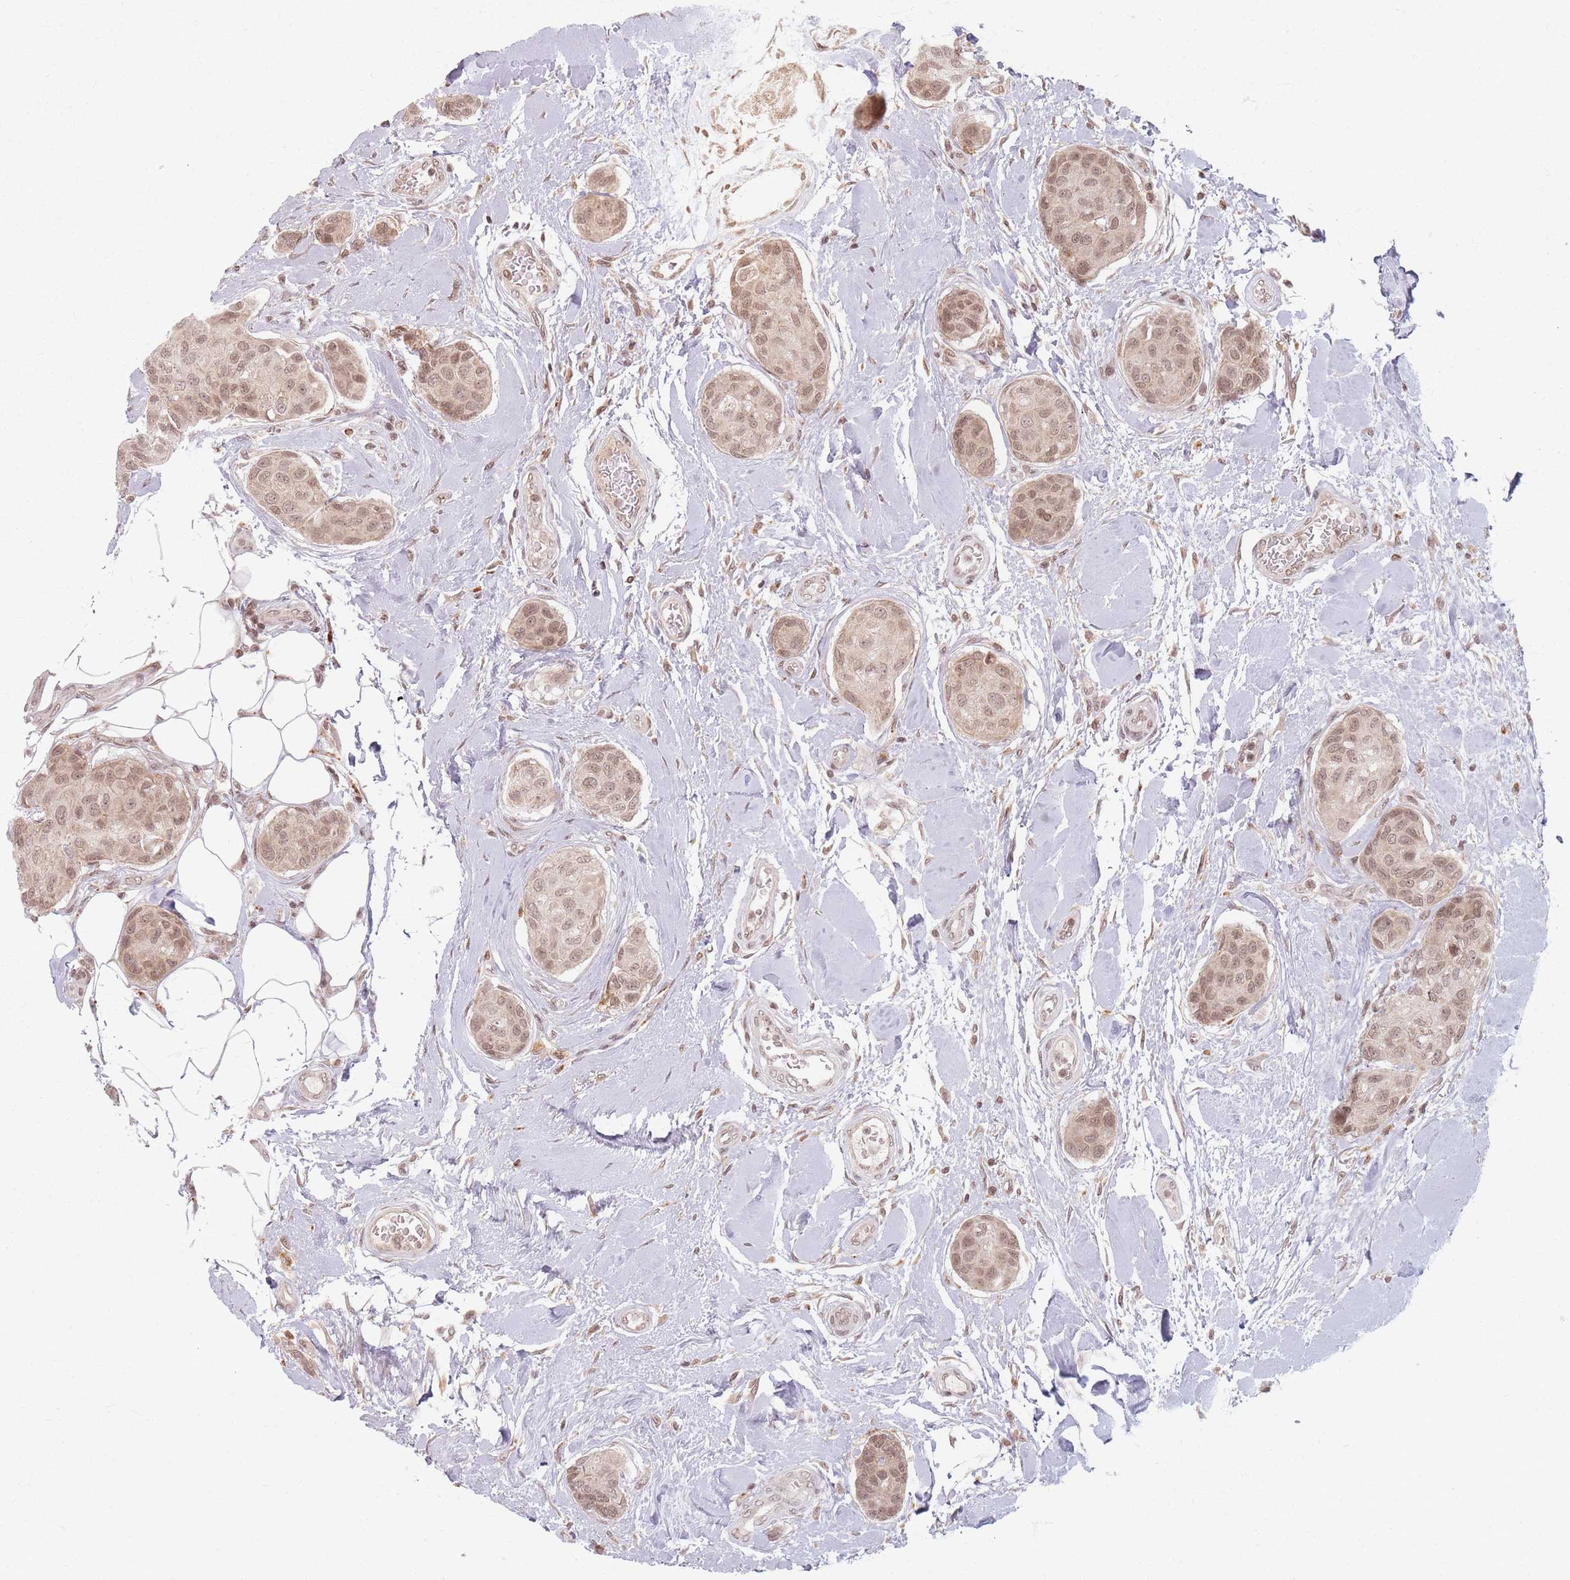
{"staining": {"intensity": "weak", "quantity": ">75%", "location": "cytoplasmic/membranous,nuclear"}, "tissue": "breast cancer", "cell_type": "Tumor cells", "image_type": "cancer", "snomed": [{"axis": "morphology", "description": "Duct carcinoma"}, {"axis": "topography", "description": "Breast"}, {"axis": "topography", "description": "Lymph node"}], "caption": "Breast infiltrating ductal carcinoma tissue exhibits weak cytoplasmic/membranous and nuclear positivity in approximately >75% of tumor cells, visualized by immunohistochemistry.", "gene": "SPATA45", "patient": {"sex": "female", "age": 80}}